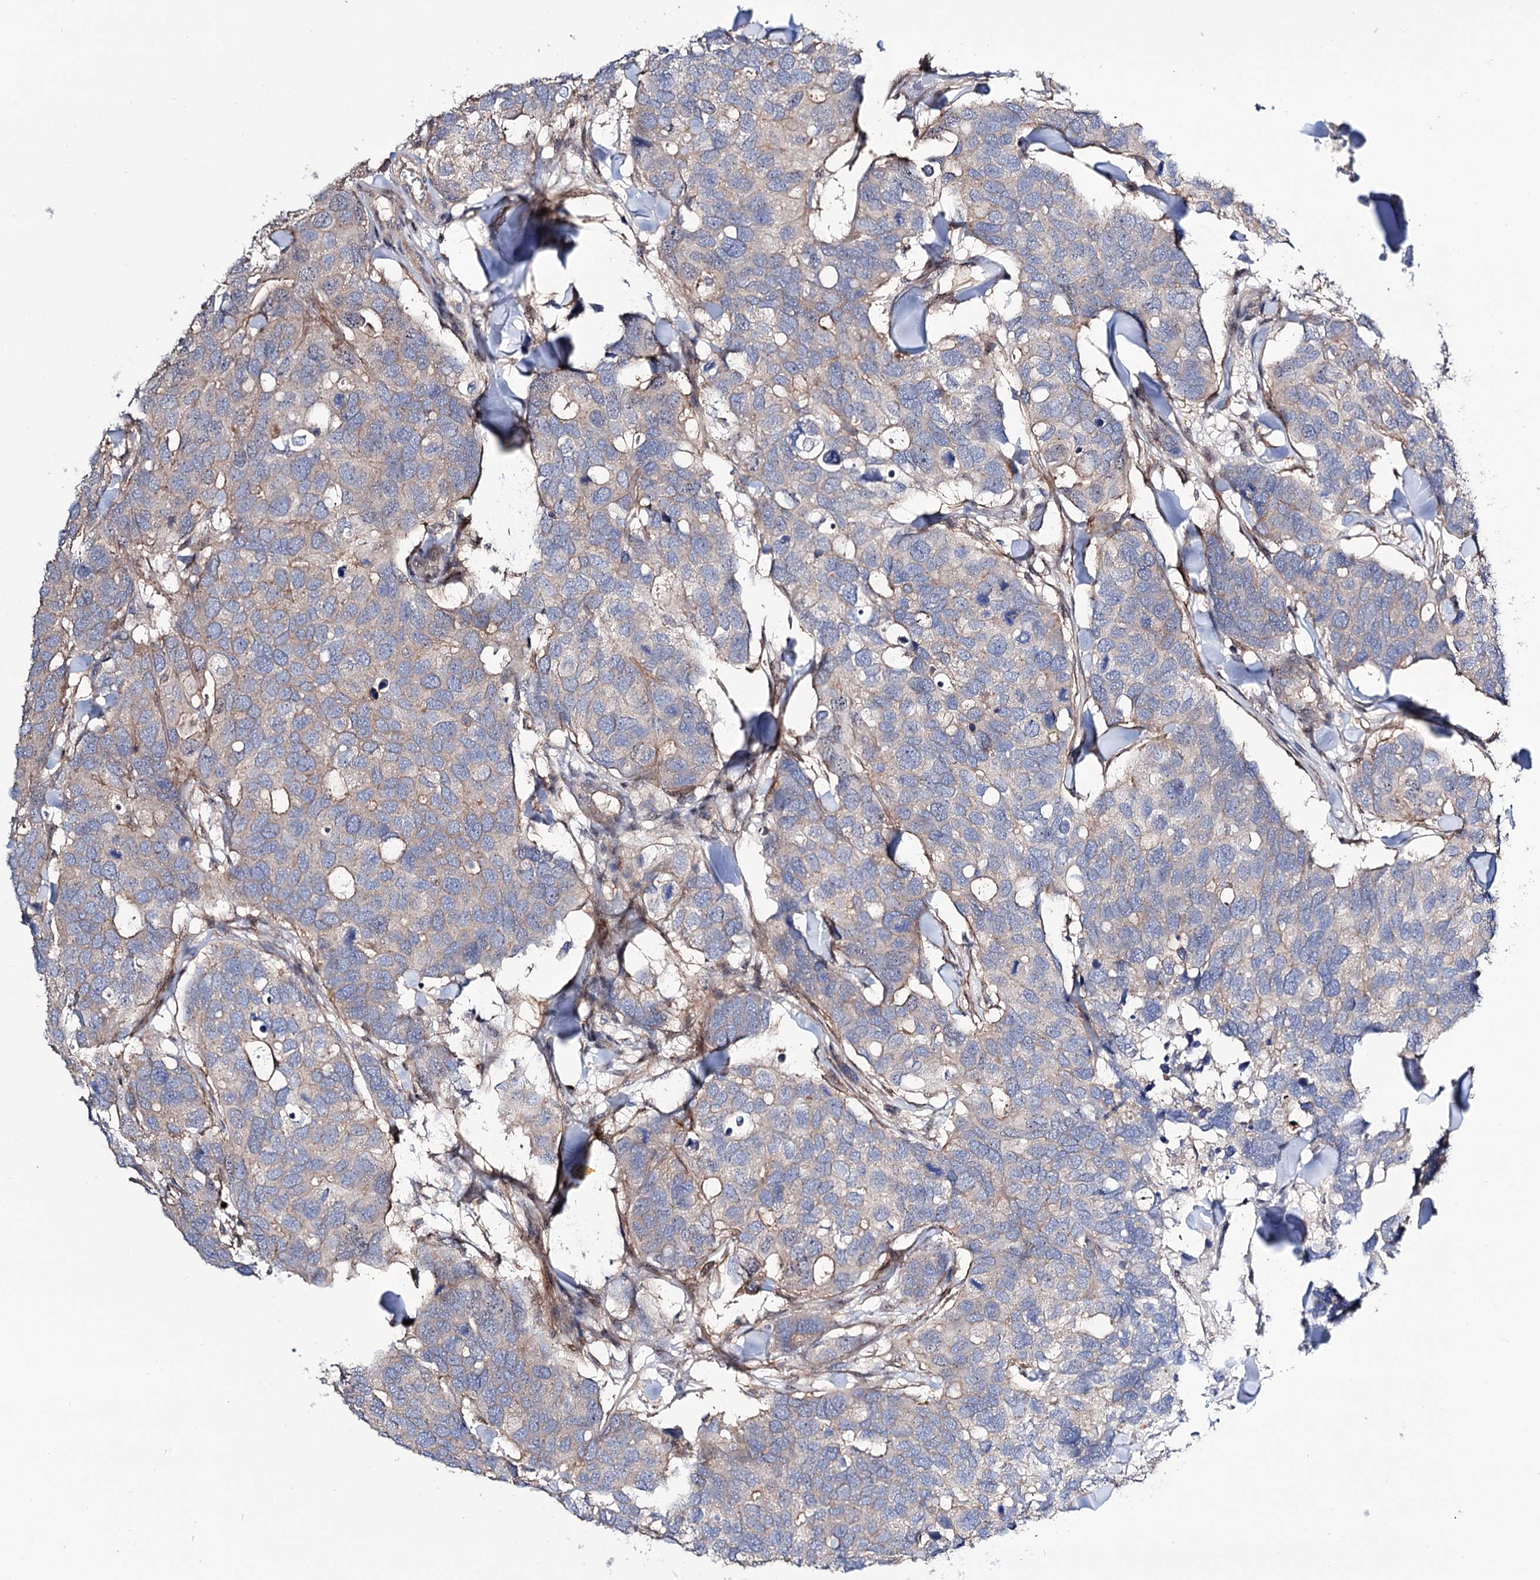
{"staining": {"intensity": "weak", "quantity": "<25%", "location": "cytoplasmic/membranous"}, "tissue": "breast cancer", "cell_type": "Tumor cells", "image_type": "cancer", "snomed": [{"axis": "morphology", "description": "Duct carcinoma"}, {"axis": "topography", "description": "Breast"}], "caption": "A high-resolution photomicrograph shows IHC staining of breast invasive ductal carcinoma, which shows no significant staining in tumor cells.", "gene": "SEC24A", "patient": {"sex": "female", "age": 83}}